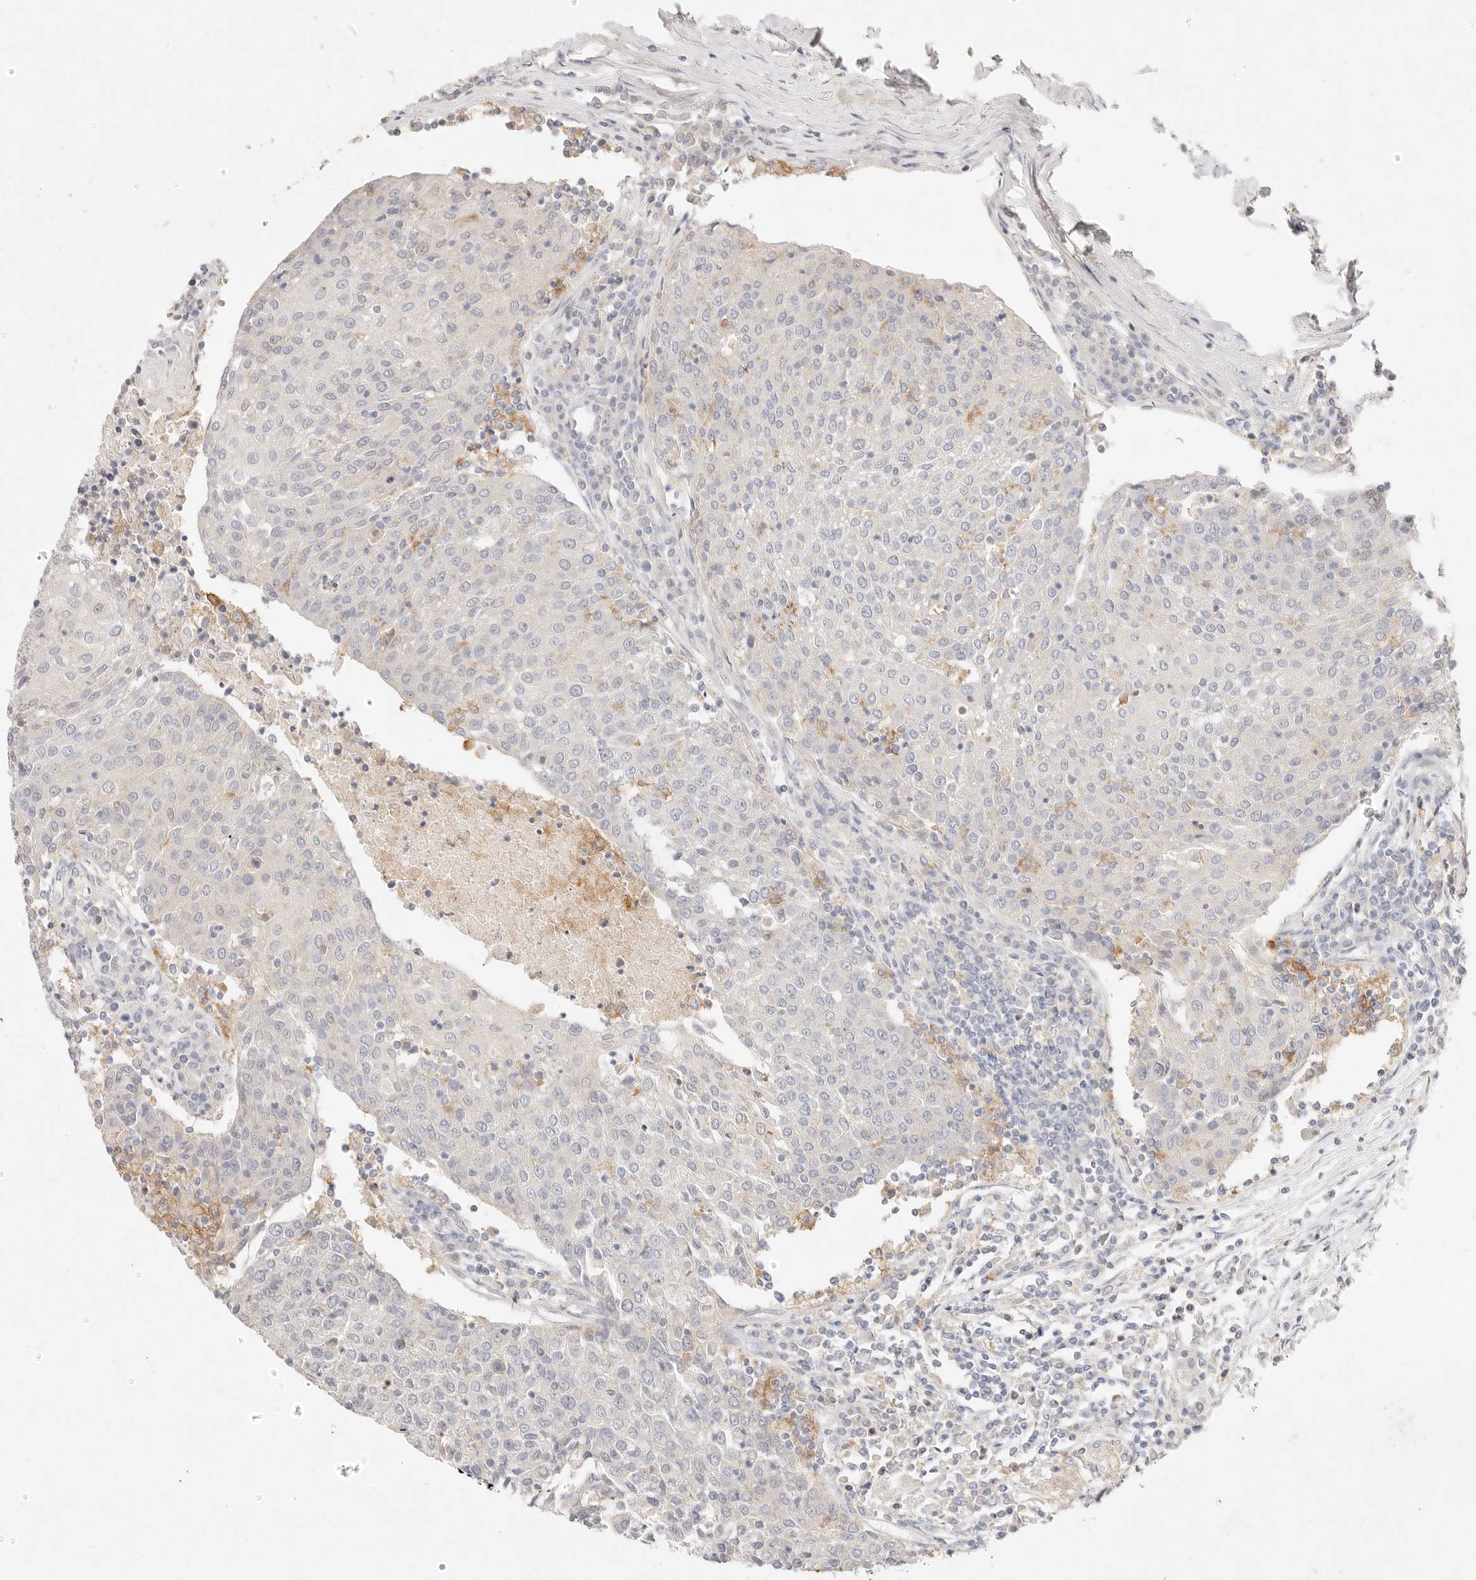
{"staining": {"intensity": "negative", "quantity": "none", "location": "none"}, "tissue": "urothelial cancer", "cell_type": "Tumor cells", "image_type": "cancer", "snomed": [{"axis": "morphology", "description": "Urothelial carcinoma, High grade"}, {"axis": "topography", "description": "Urinary bladder"}], "caption": "The immunohistochemistry (IHC) image has no significant expression in tumor cells of high-grade urothelial carcinoma tissue.", "gene": "GPR84", "patient": {"sex": "female", "age": 85}}